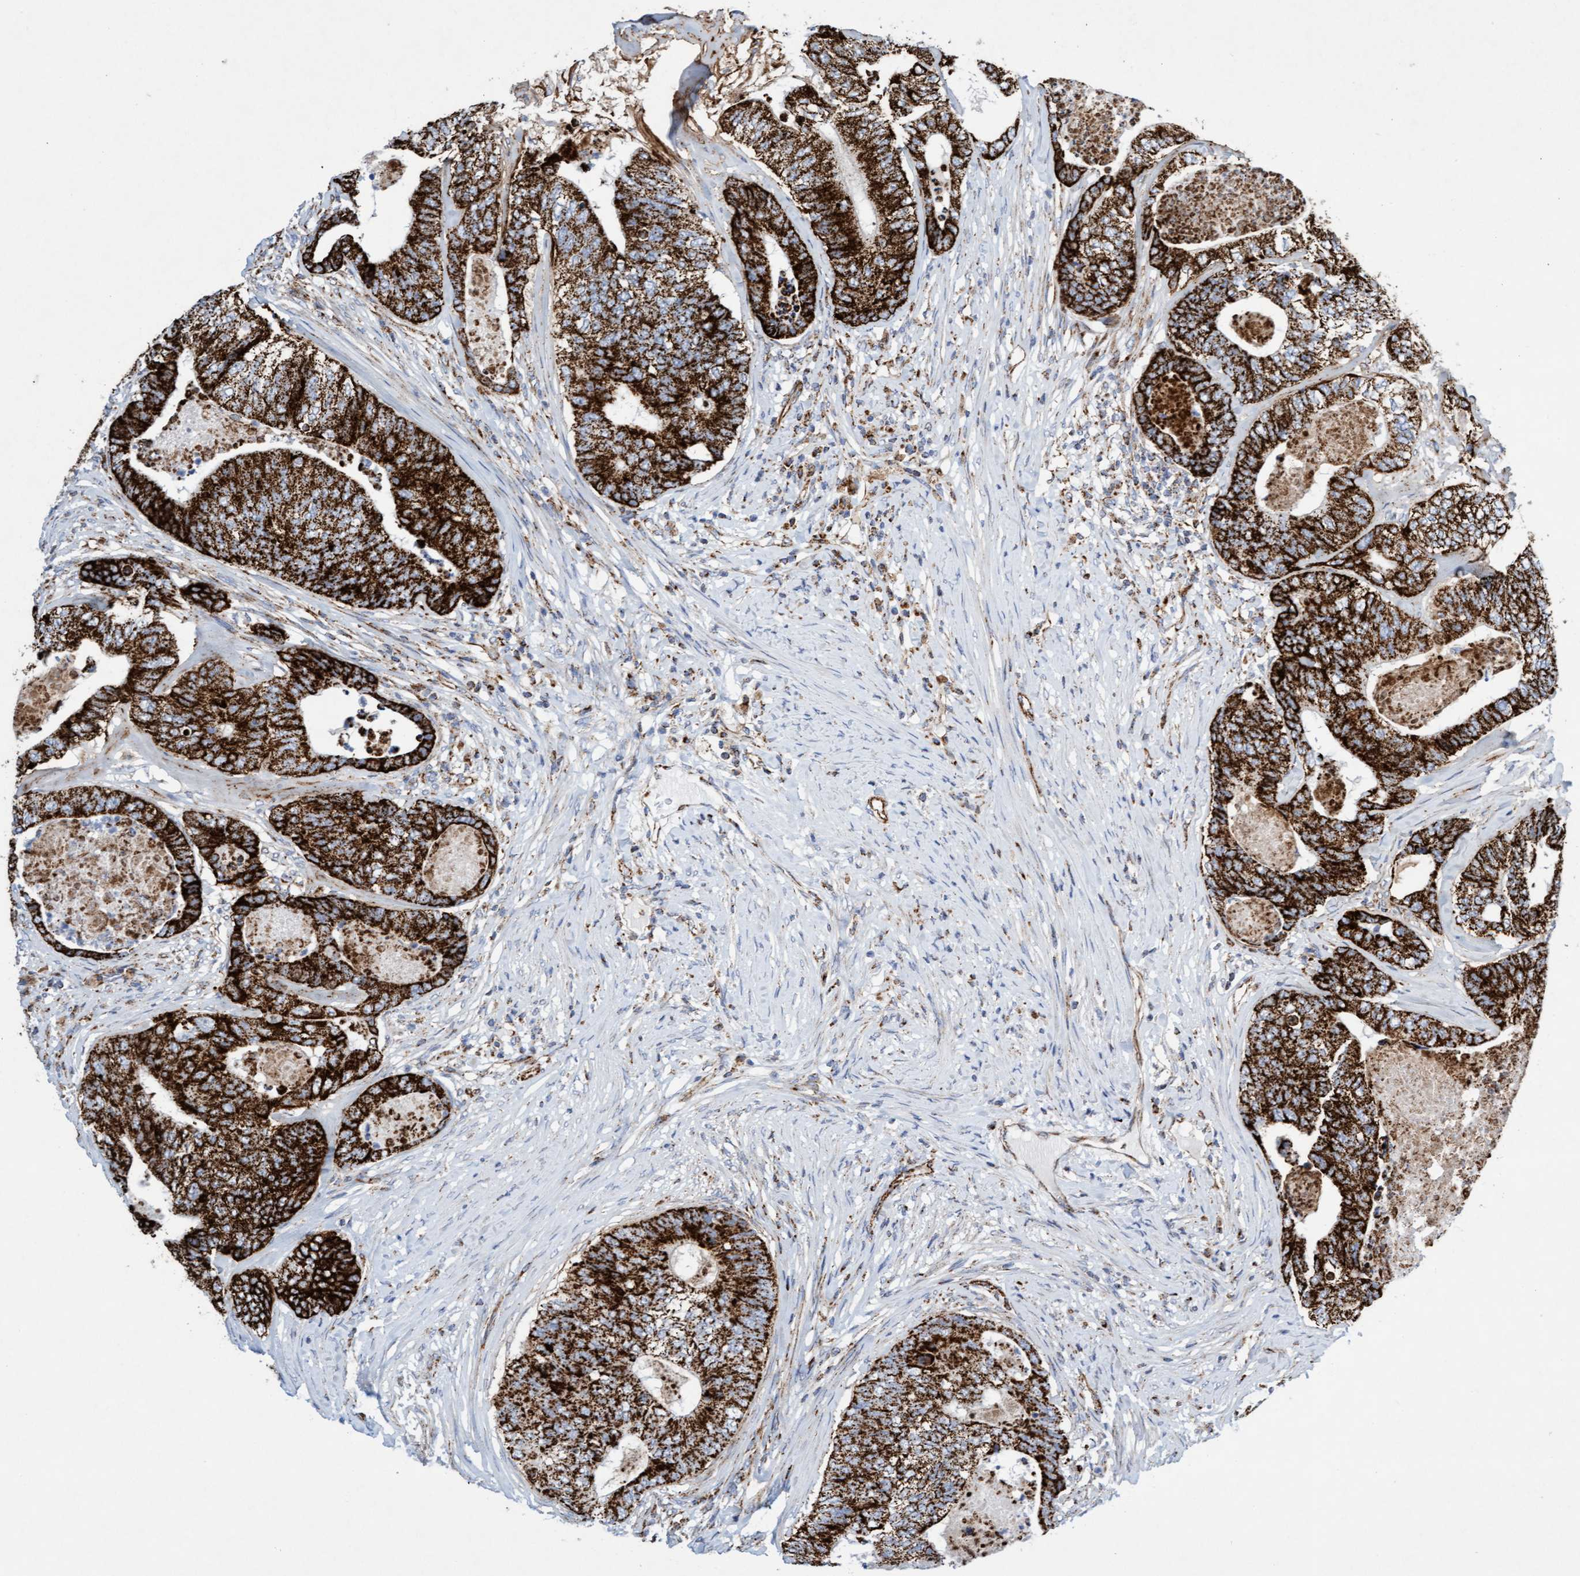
{"staining": {"intensity": "strong", "quantity": ">75%", "location": "cytoplasmic/membranous"}, "tissue": "colorectal cancer", "cell_type": "Tumor cells", "image_type": "cancer", "snomed": [{"axis": "morphology", "description": "Adenocarcinoma, NOS"}, {"axis": "topography", "description": "Colon"}], "caption": "IHC image of neoplastic tissue: colorectal cancer (adenocarcinoma) stained using immunohistochemistry (IHC) displays high levels of strong protein expression localized specifically in the cytoplasmic/membranous of tumor cells, appearing as a cytoplasmic/membranous brown color.", "gene": "GGTA1", "patient": {"sex": "female", "age": 67}}